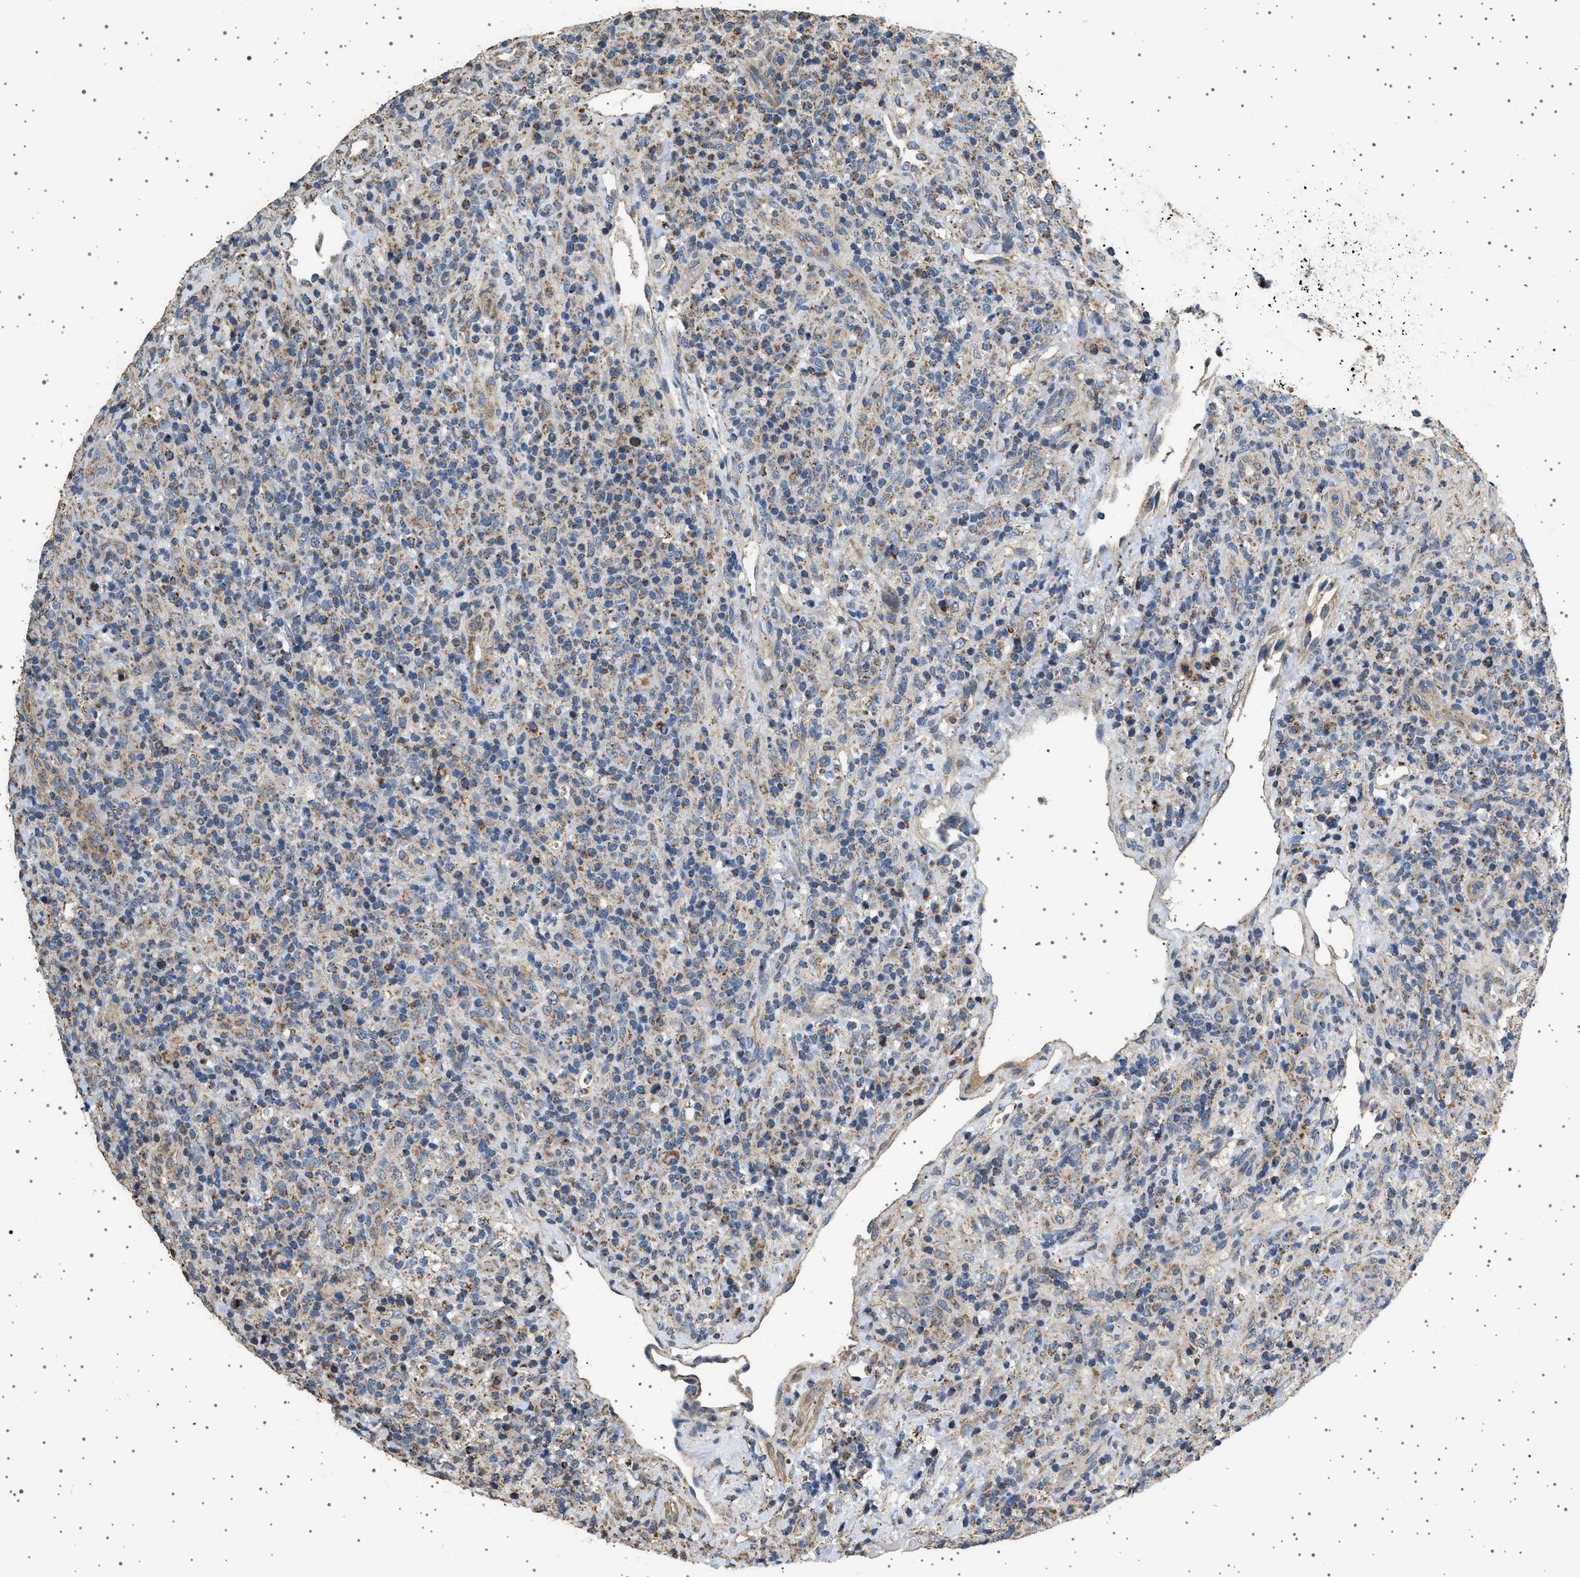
{"staining": {"intensity": "moderate", "quantity": "<25%", "location": "cytoplasmic/membranous"}, "tissue": "lymphoma", "cell_type": "Tumor cells", "image_type": "cancer", "snomed": [{"axis": "morphology", "description": "Malignant lymphoma, non-Hodgkin's type, High grade"}, {"axis": "topography", "description": "Lymph node"}], "caption": "Moderate cytoplasmic/membranous staining is identified in approximately <25% of tumor cells in lymphoma.", "gene": "KCNA4", "patient": {"sex": "female", "age": 76}}